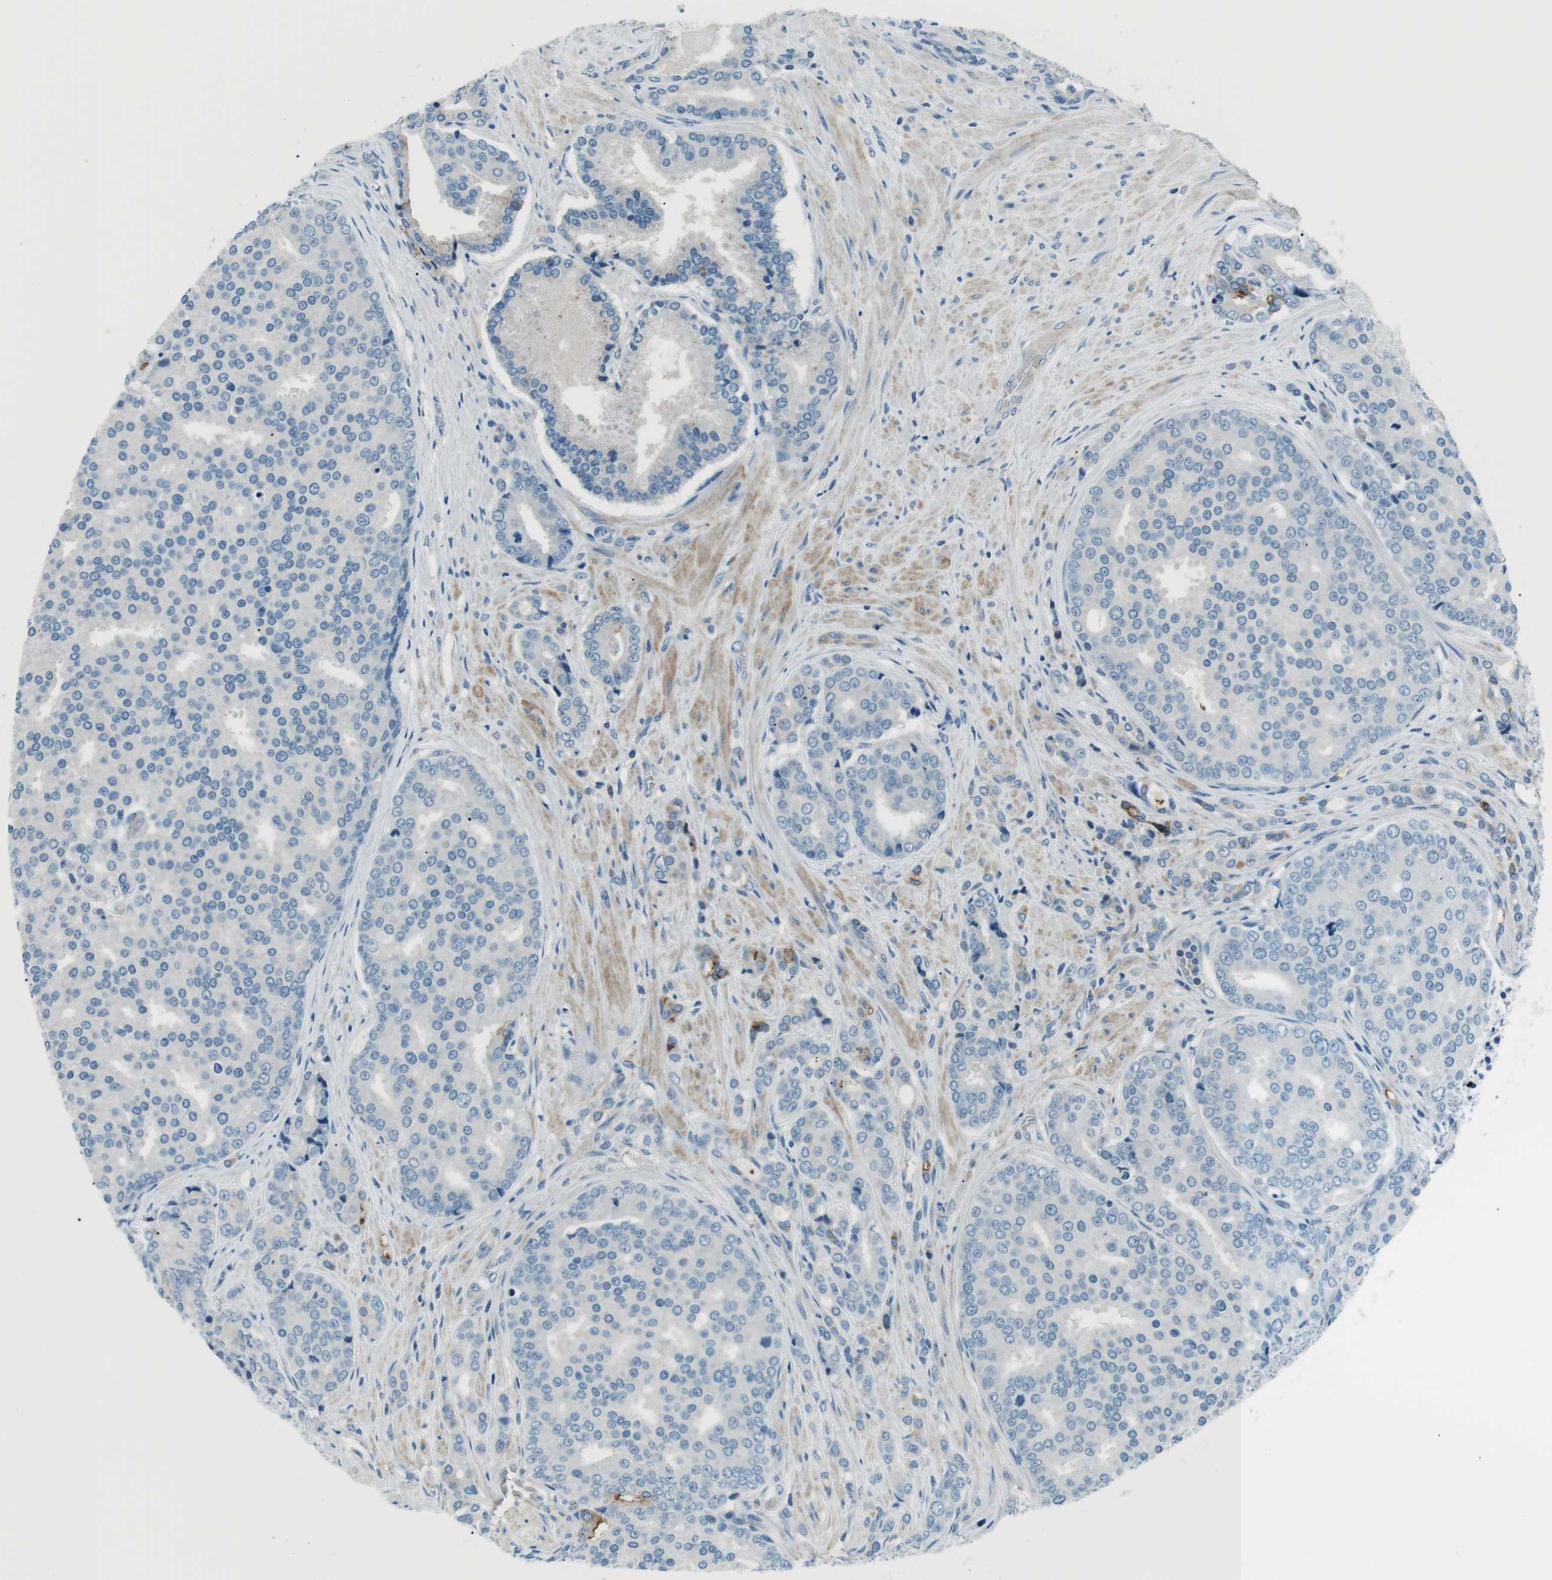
{"staining": {"intensity": "negative", "quantity": "none", "location": "none"}, "tissue": "prostate cancer", "cell_type": "Tumor cells", "image_type": "cancer", "snomed": [{"axis": "morphology", "description": "Adenocarcinoma, High grade"}, {"axis": "topography", "description": "Prostate"}], "caption": "Immunohistochemistry micrograph of human prostate cancer stained for a protein (brown), which demonstrates no positivity in tumor cells.", "gene": "ST6GAL1", "patient": {"sex": "male", "age": 50}}